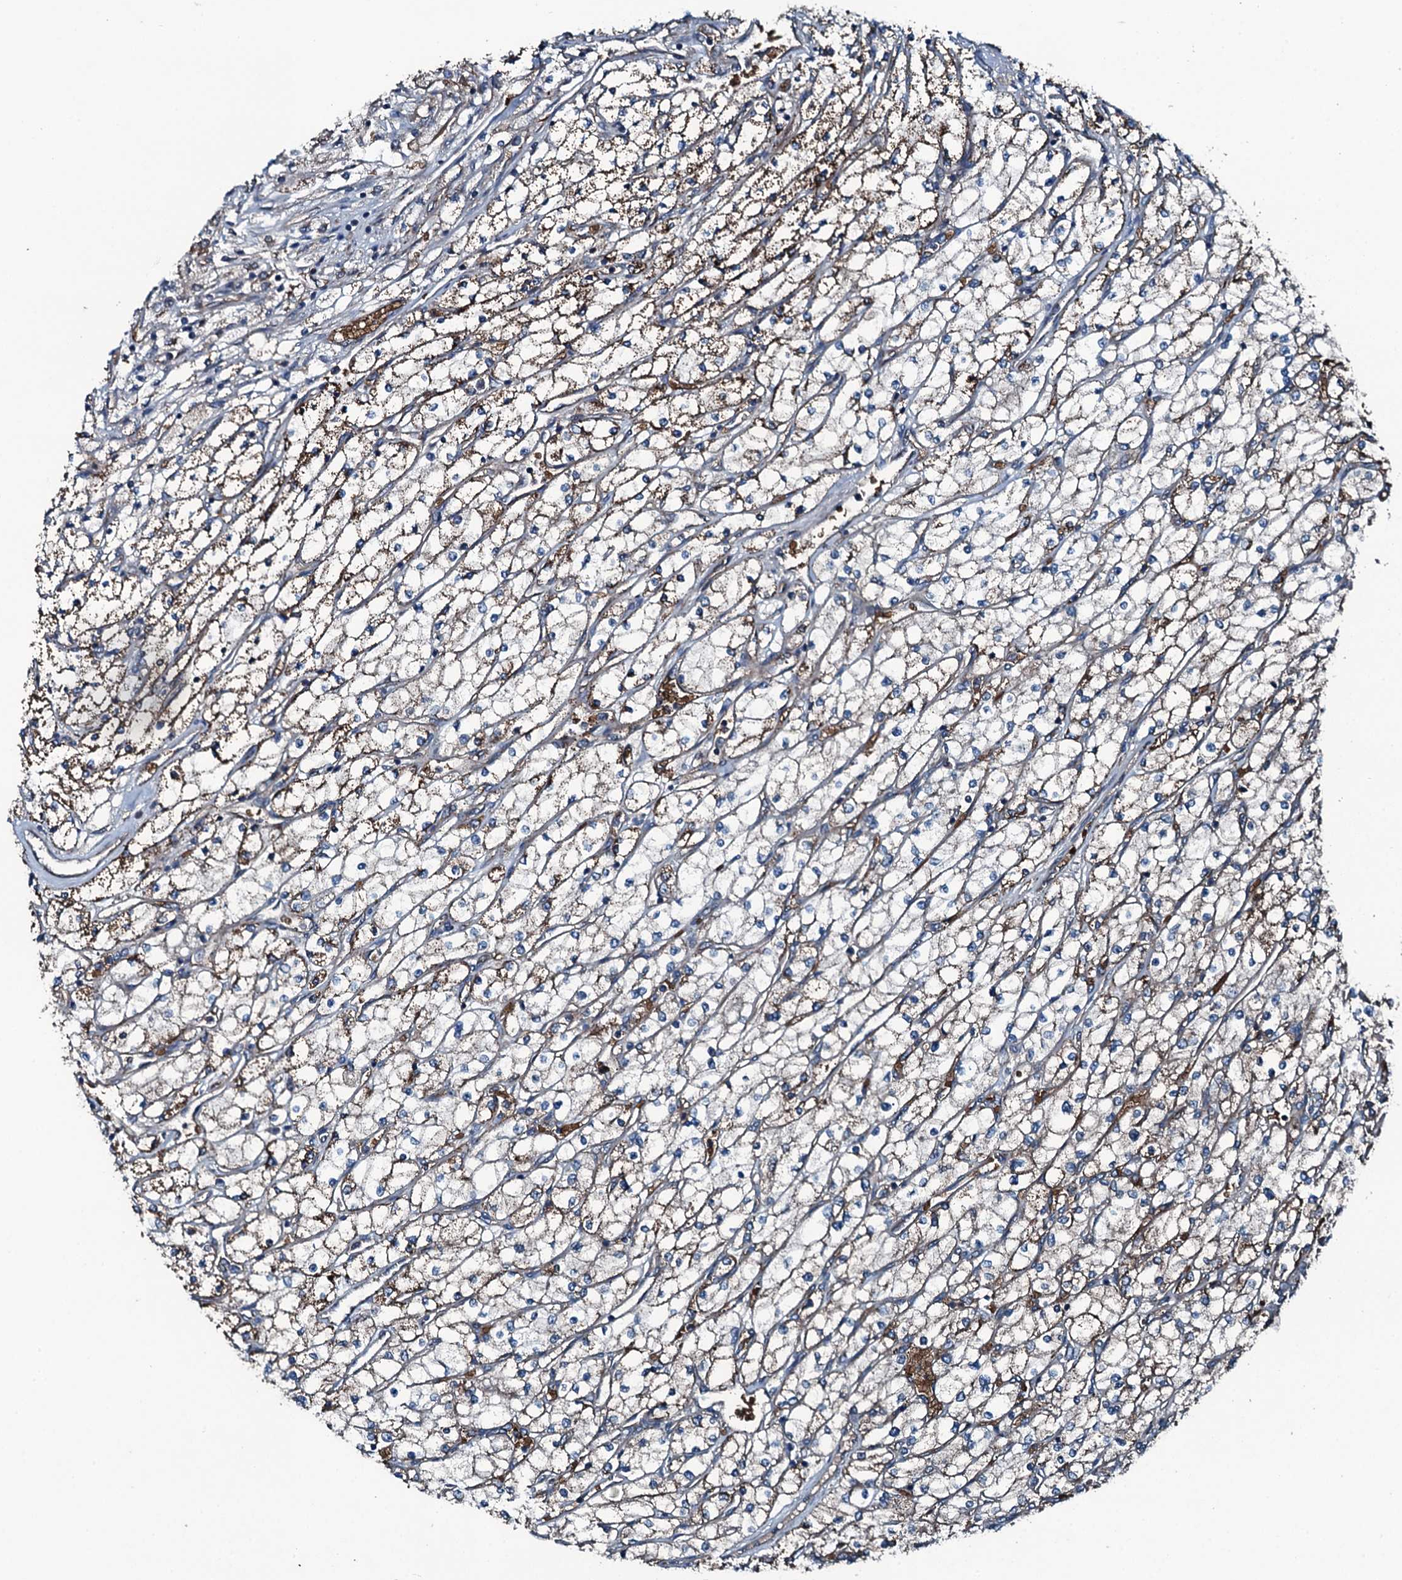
{"staining": {"intensity": "weak", "quantity": "25%-75%", "location": "cytoplasmic/membranous"}, "tissue": "renal cancer", "cell_type": "Tumor cells", "image_type": "cancer", "snomed": [{"axis": "morphology", "description": "Adenocarcinoma, NOS"}, {"axis": "topography", "description": "Kidney"}], "caption": "Immunohistochemical staining of human renal cancer (adenocarcinoma) shows weak cytoplasmic/membranous protein expression in about 25%-75% of tumor cells.", "gene": "TRIM7", "patient": {"sex": "male", "age": 80}}